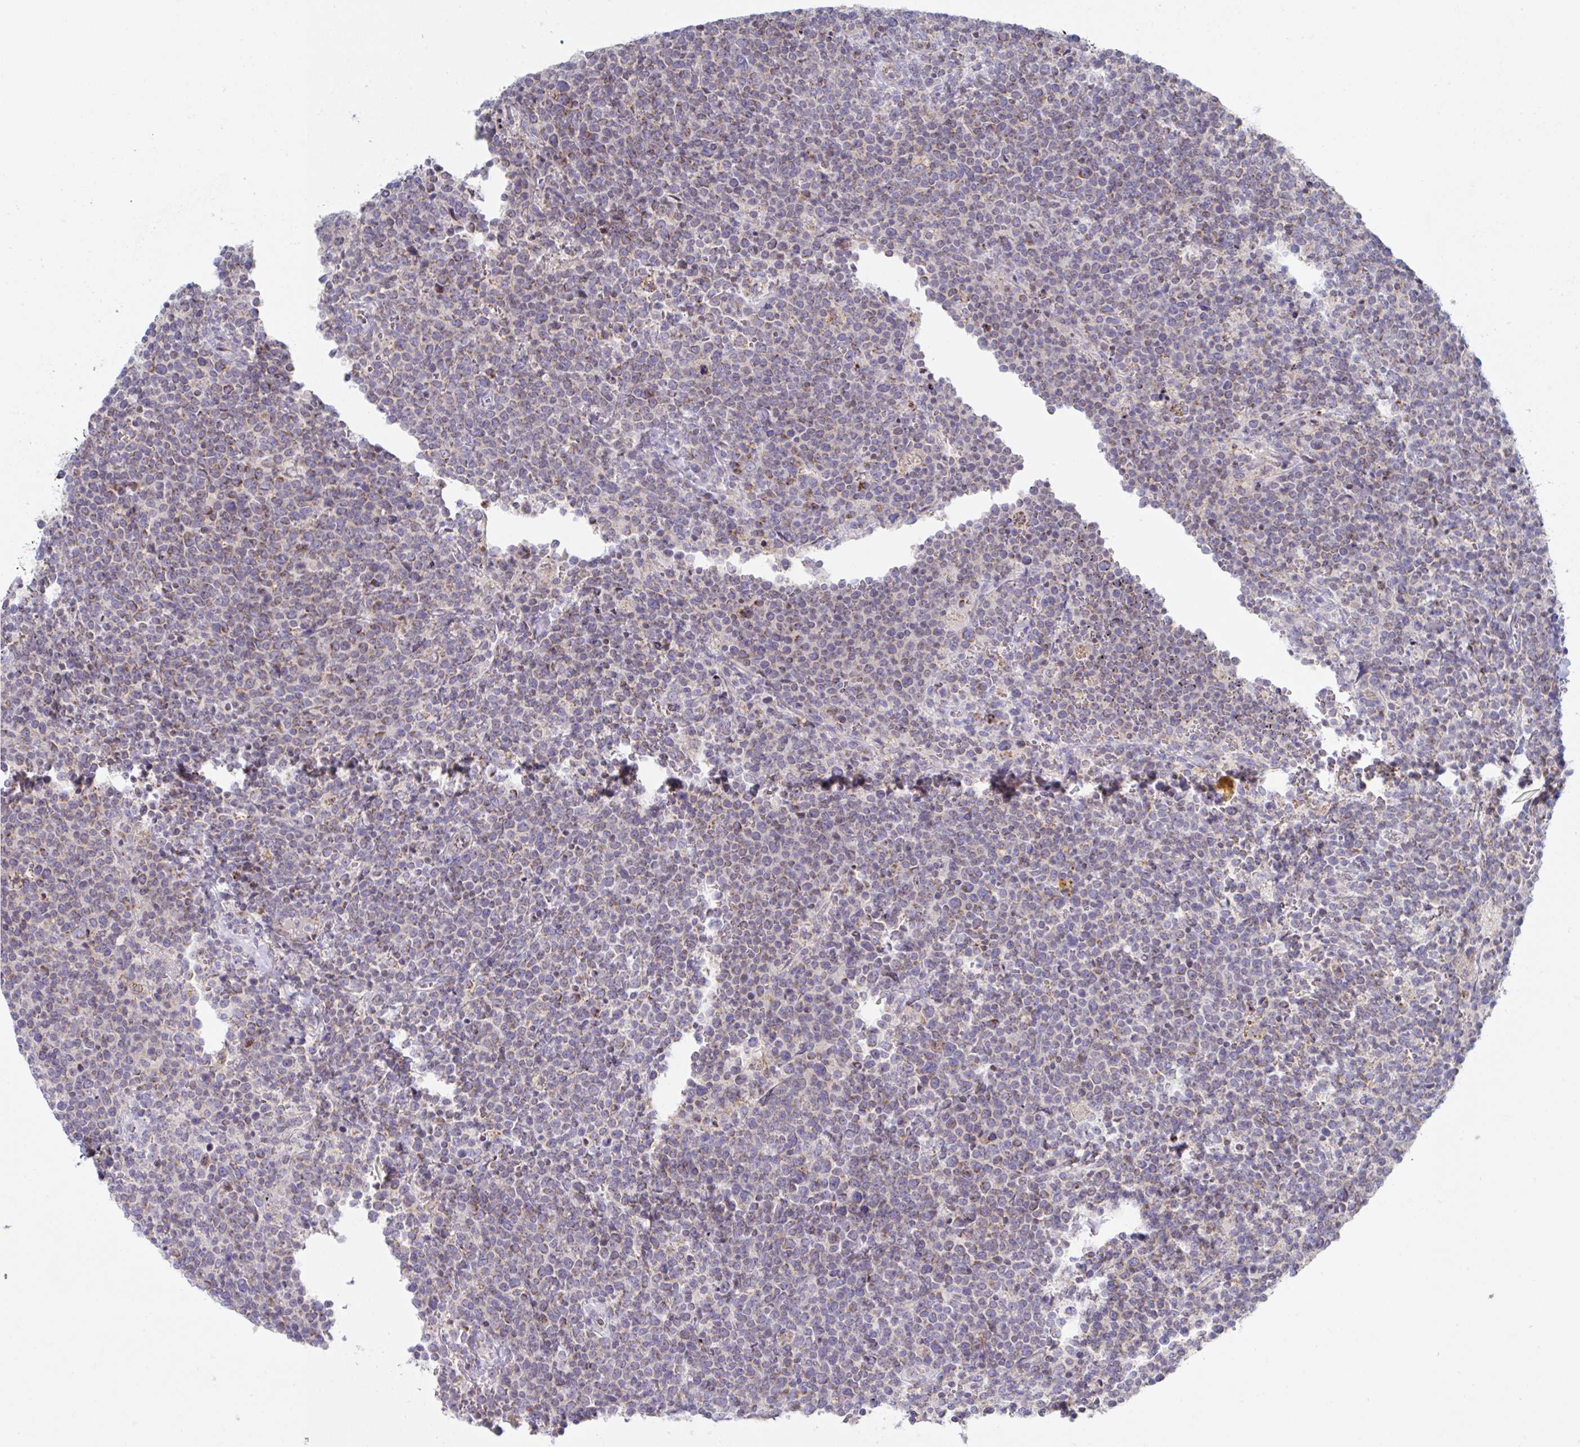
{"staining": {"intensity": "weak", "quantity": "25%-75%", "location": "cytoplasmic/membranous"}, "tissue": "lymphoma", "cell_type": "Tumor cells", "image_type": "cancer", "snomed": [{"axis": "morphology", "description": "Malignant lymphoma, non-Hodgkin's type, High grade"}, {"axis": "topography", "description": "Lymph node"}], "caption": "The image displays staining of malignant lymphoma, non-Hodgkin's type (high-grade), revealing weak cytoplasmic/membranous protein staining (brown color) within tumor cells. The staining is performed using DAB brown chromogen to label protein expression. The nuclei are counter-stained blue using hematoxylin.", "gene": "NDUFA7", "patient": {"sex": "male", "age": 61}}